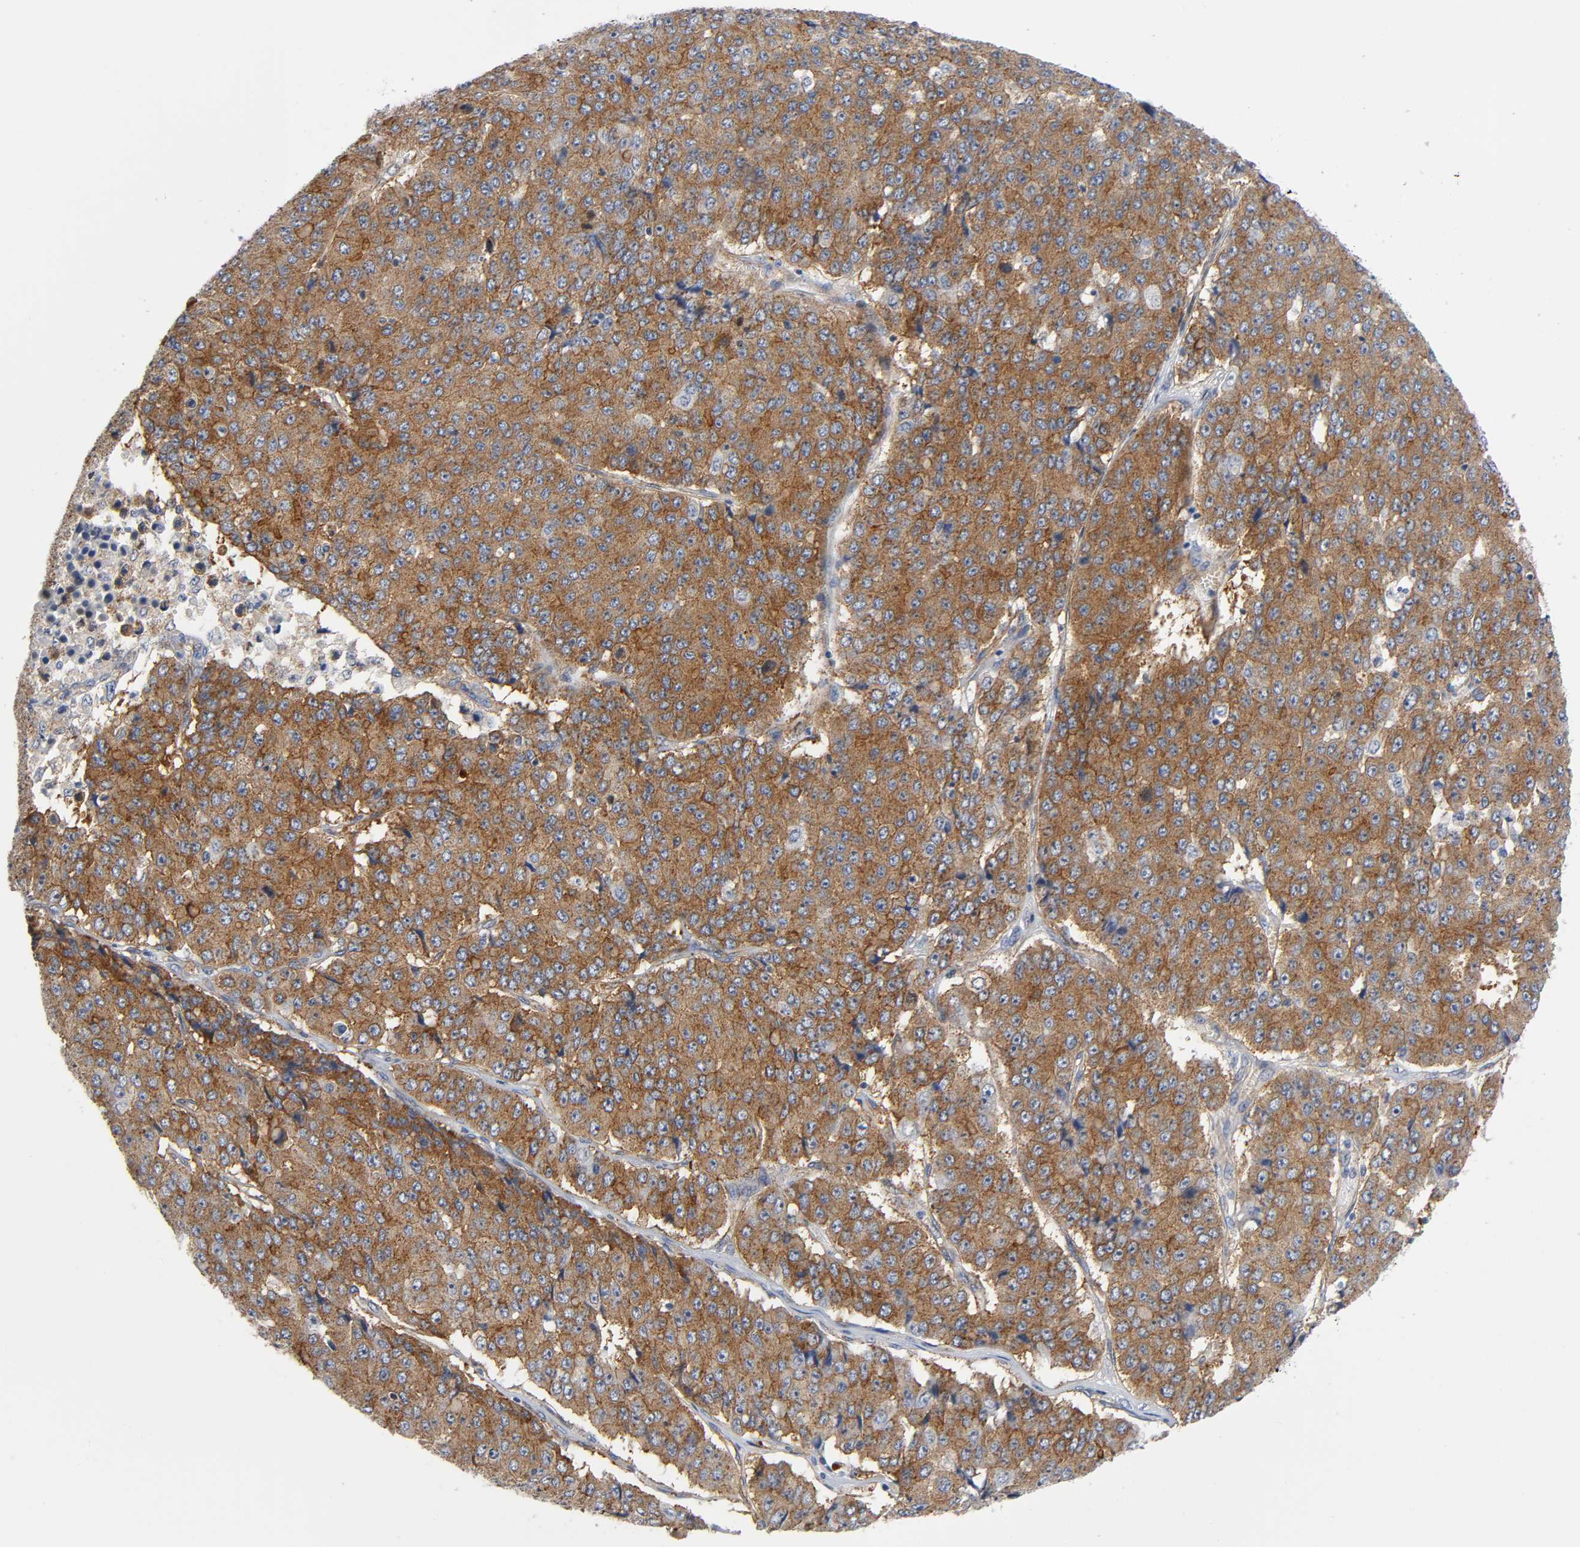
{"staining": {"intensity": "strong", "quantity": ">75%", "location": "cytoplasmic/membranous"}, "tissue": "pancreatic cancer", "cell_type": "Tumor cells", "image_type": "cancer", "snomed": [{"axis": "morphology", "description": "Adenocarcinoma, NOS"}, {"axis": "topography", "description": "Pancreas"}], "caption": "Immunohistochemical staining of human pancreatic cancer shows high levels of strong cytoplasmic/membranous positivity in approximately >75% of tumor cells.", "gene": "CD2AP", "patient": {"sex": "male", "age": 50}}